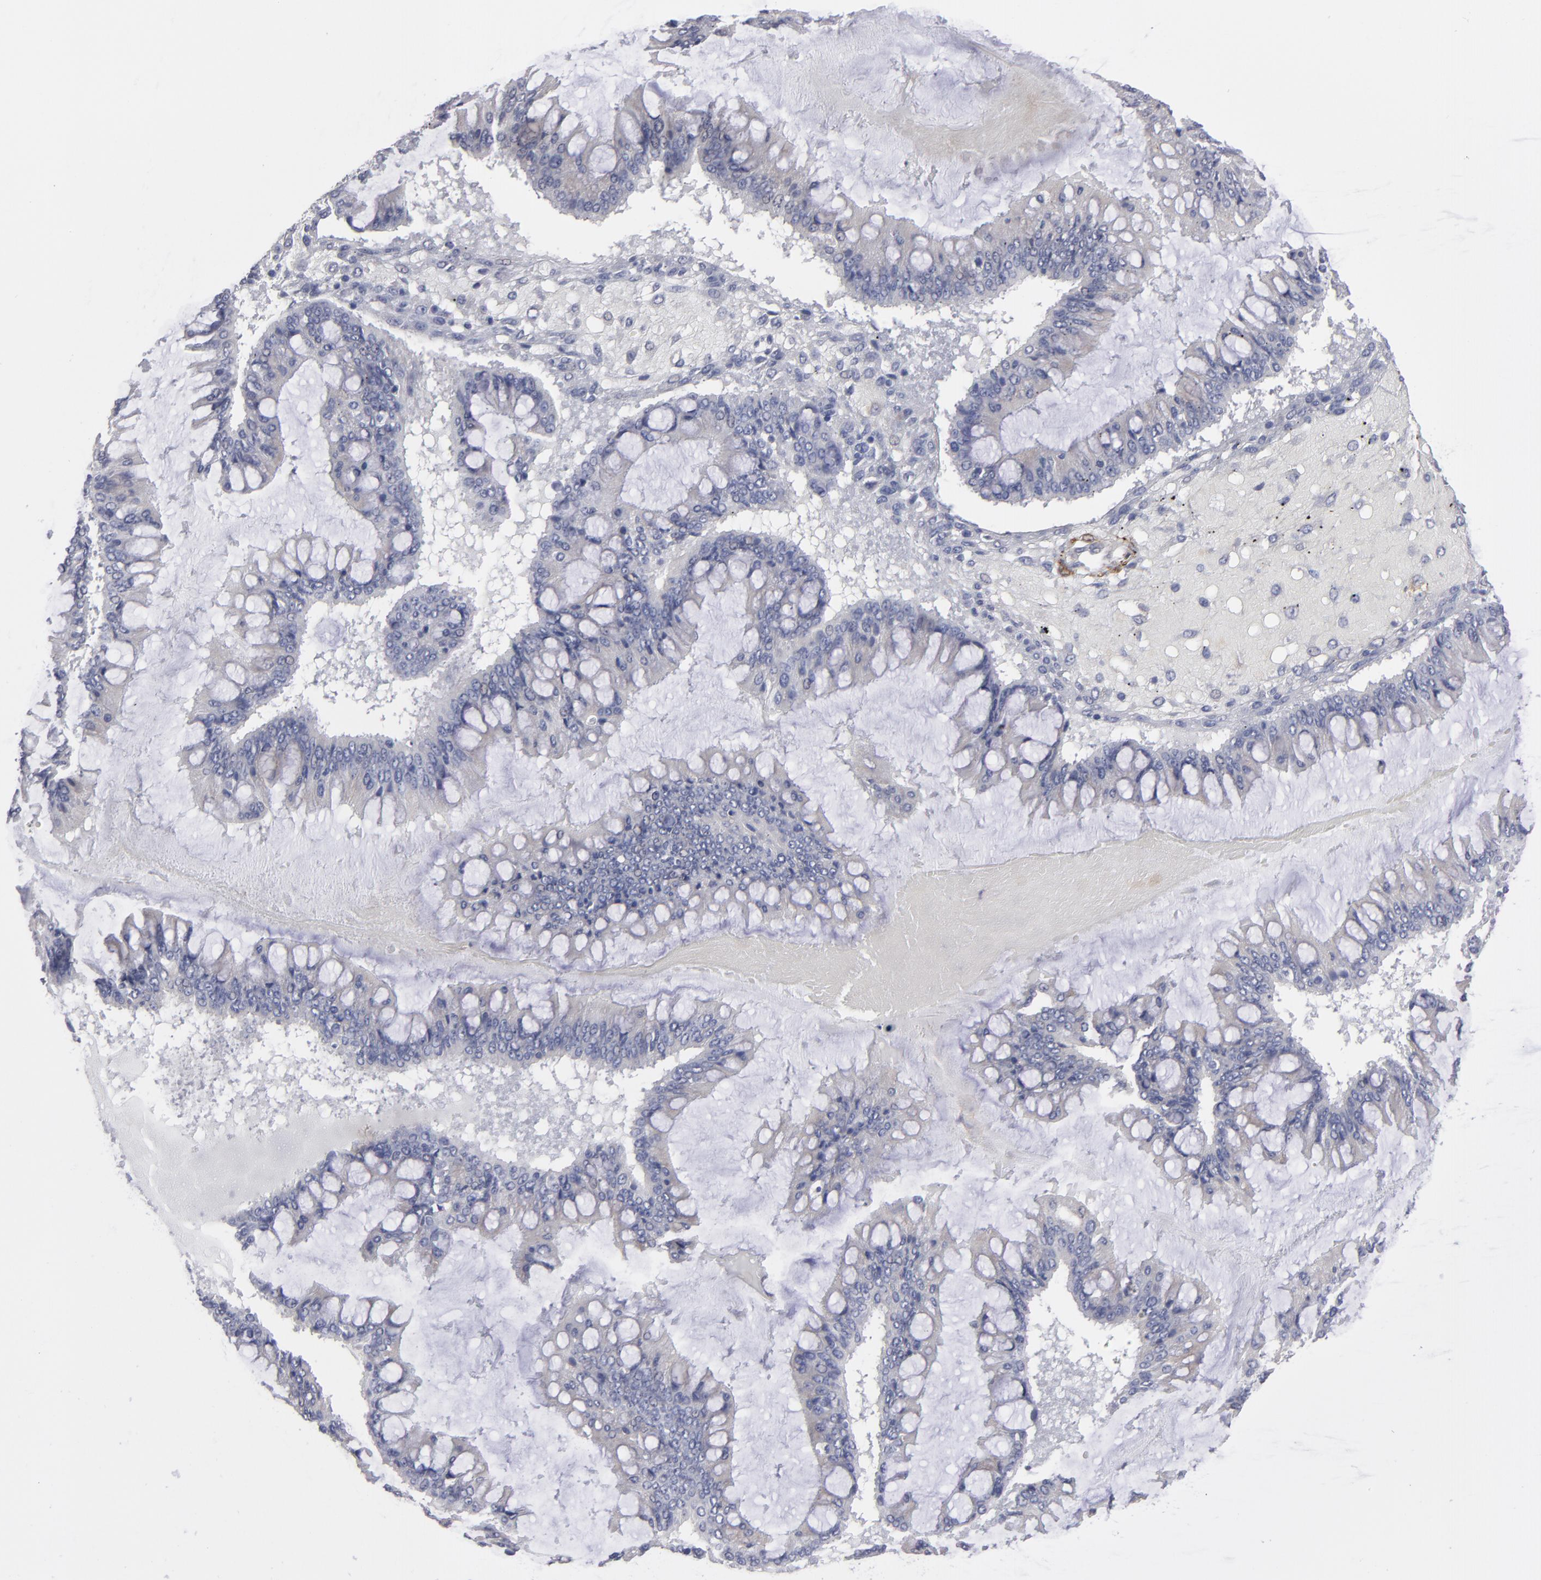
{"staining": {"intensity": "weak", "quantity": "<25%", "location": "cytoplasmic/membranous"}, "tissue": "ovarian cancer", "cell_type": "Tumor cells", "image_type": "cancer", "snomed": [{"axis": "morphology", "description": "Cystadenocarcinoma, mucinous, NOS"}, {"axis": "topography", "description": "Ovary"}], "caption": "There is no significant staining in tumor cells of ovarian cancer (mucinous cystadenocarcinoma). Brightfield microscopy of IHC stained with DAB (brown) and hematoxylin (blue), captured at high magnification.", "gene": "SLMAP", "patient": {"sex": "female", "age": 73}}